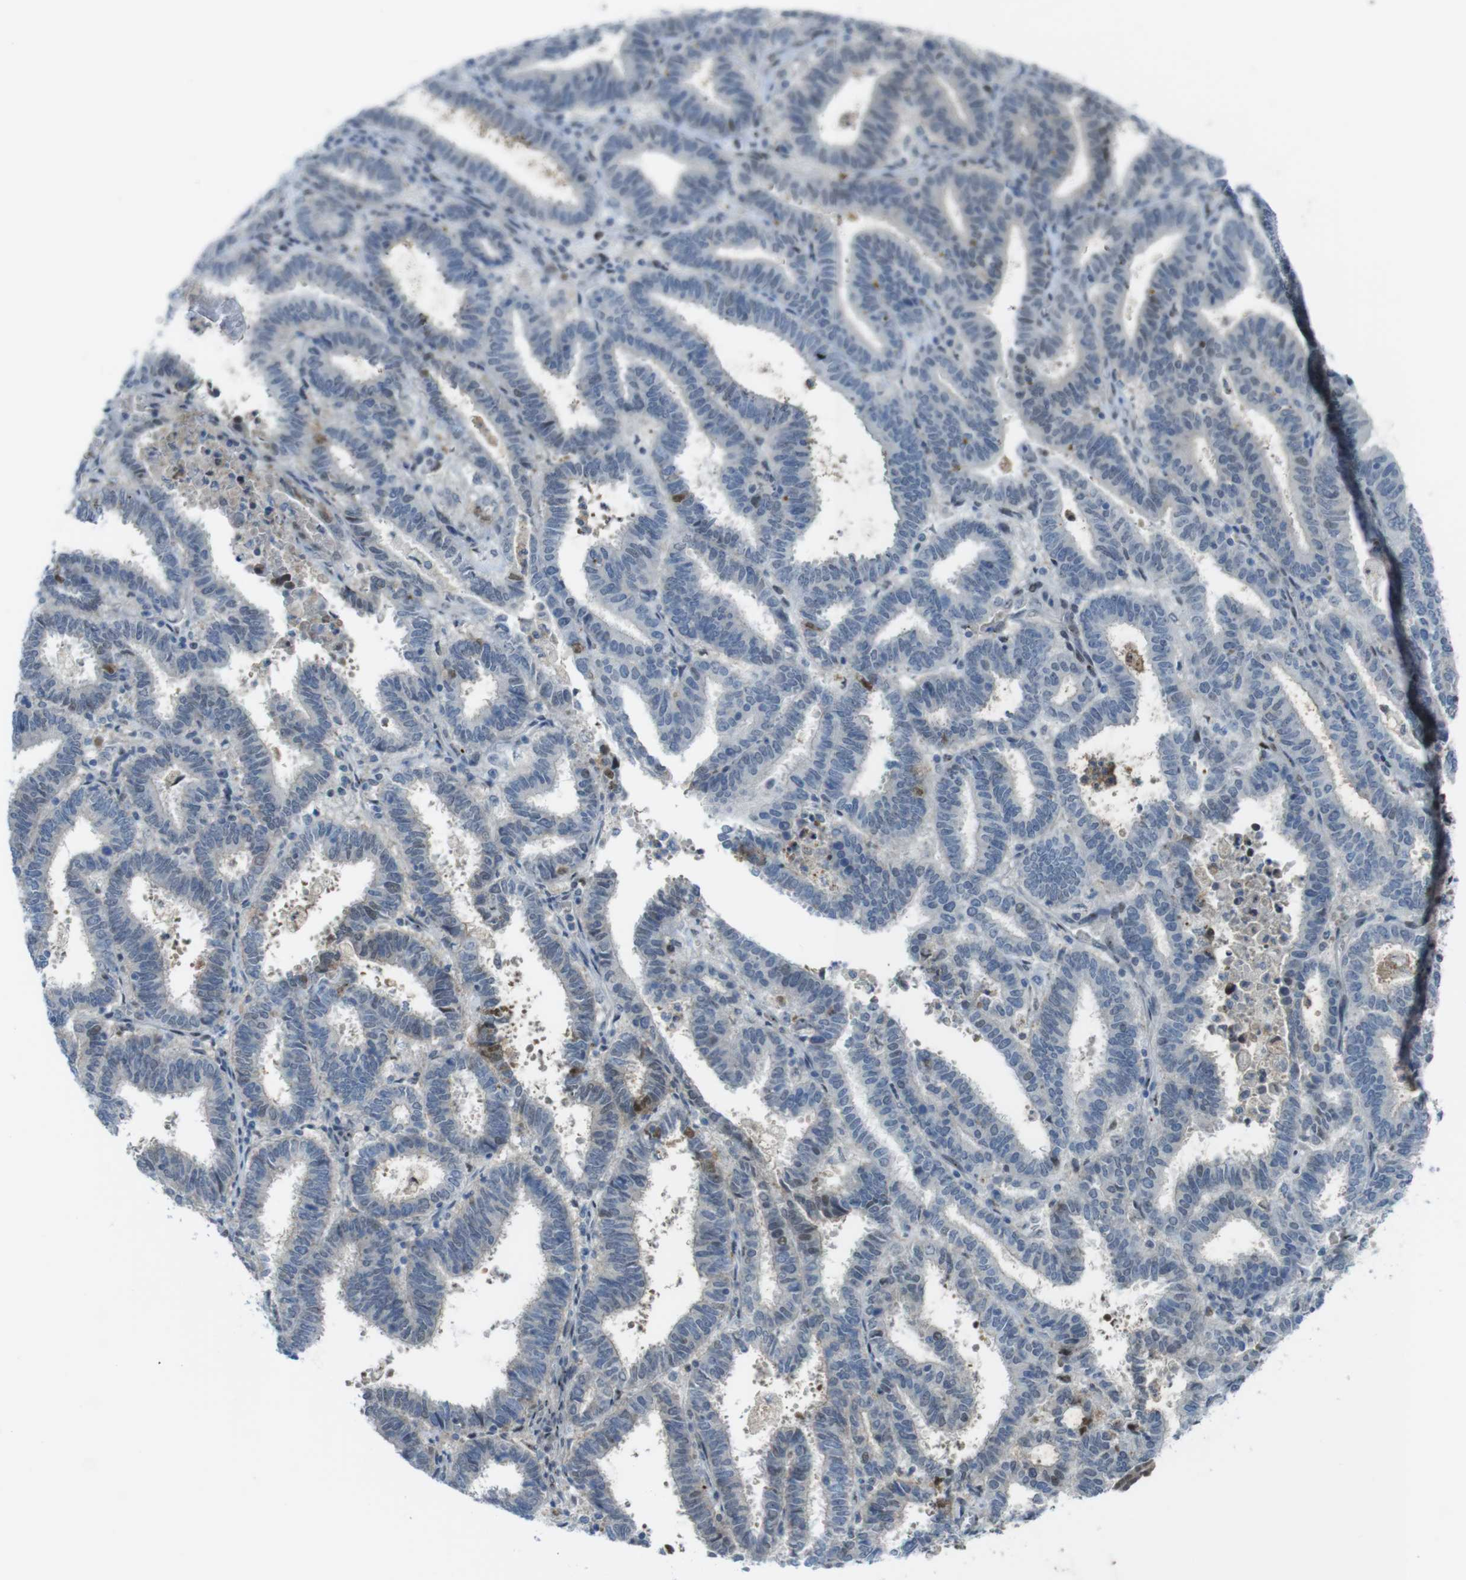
{"staining": {"intensity": "moderate", "quantity": "<25%", "location": "cytoplasmic/membranous,nuclear"}, "tissue": "endometrial cancer", "cell_type": "Tumor cells", "image_type": "cancer", "snomed": [{"axis": "morphology", "description": "Adenocarcinoma, NOS"}, {"axis": "topography", "description": "Uterus"}], "caption": "Protein positivity by immunohistochemistry reveals moderate cytoplasmic/membranous and nuclear expression in about <25% of tumor cells in endometrial adenocarcinoma.", "gene": "UBB", "patient": {"sex": "female", "age": 83}}